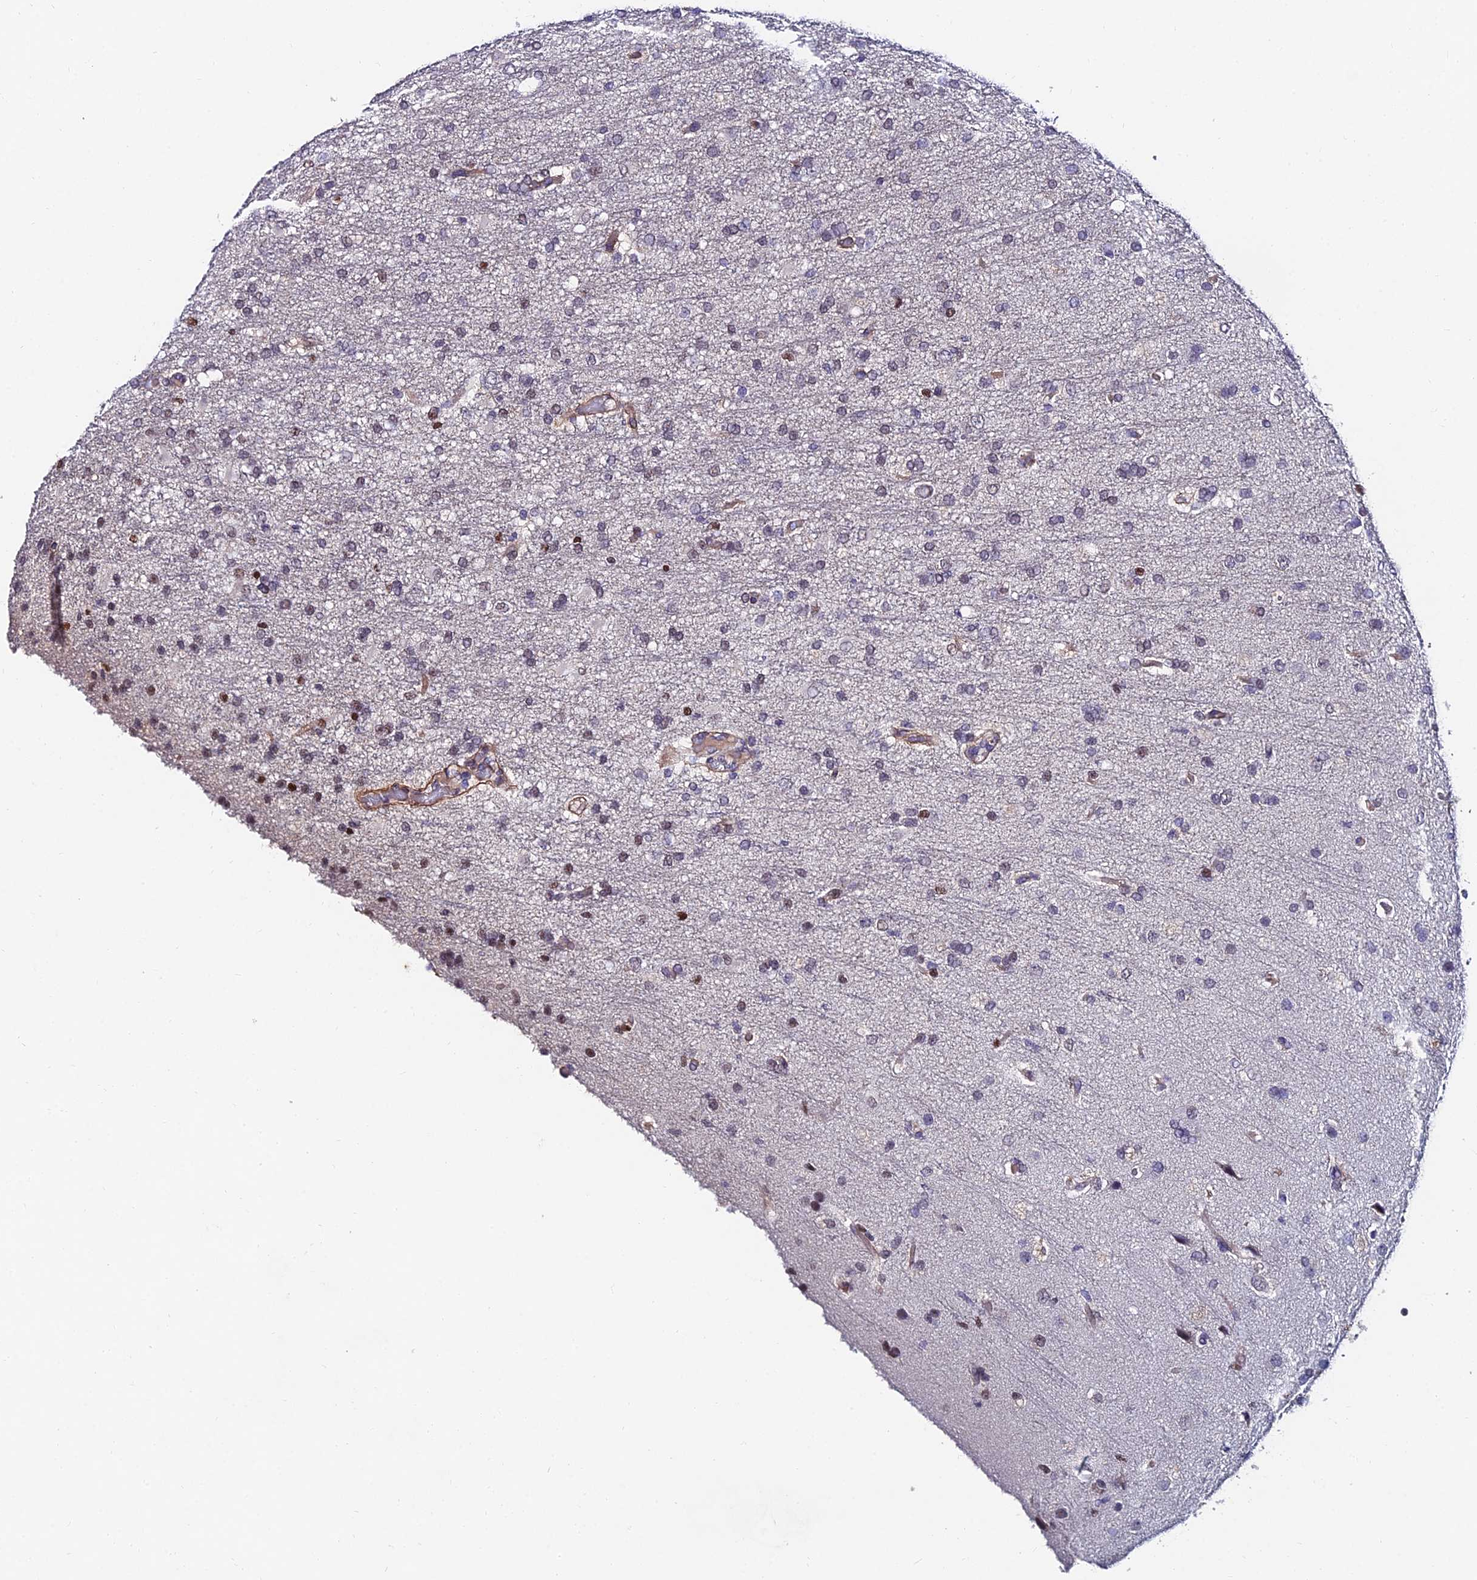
{"staining": {"intensity": "moderate", "quantity": "<25%", "location": "nuclear"}, "tissue": "glioma", "cell_type": "Tumor cells", "image_type": "cancer", "snomed": [{"axis": "morphology", "description": "Glioma, malignant, High grade"}, {"axis": "topography", "description": "Brain"}], "caption": "Protein expression analysis of malignant glioma (high-grade) reveals moderate nuclear expression in about <25% of tumor cells.", "gene": "TRIM24", "patient": {"sex": "female", "age": 74}}